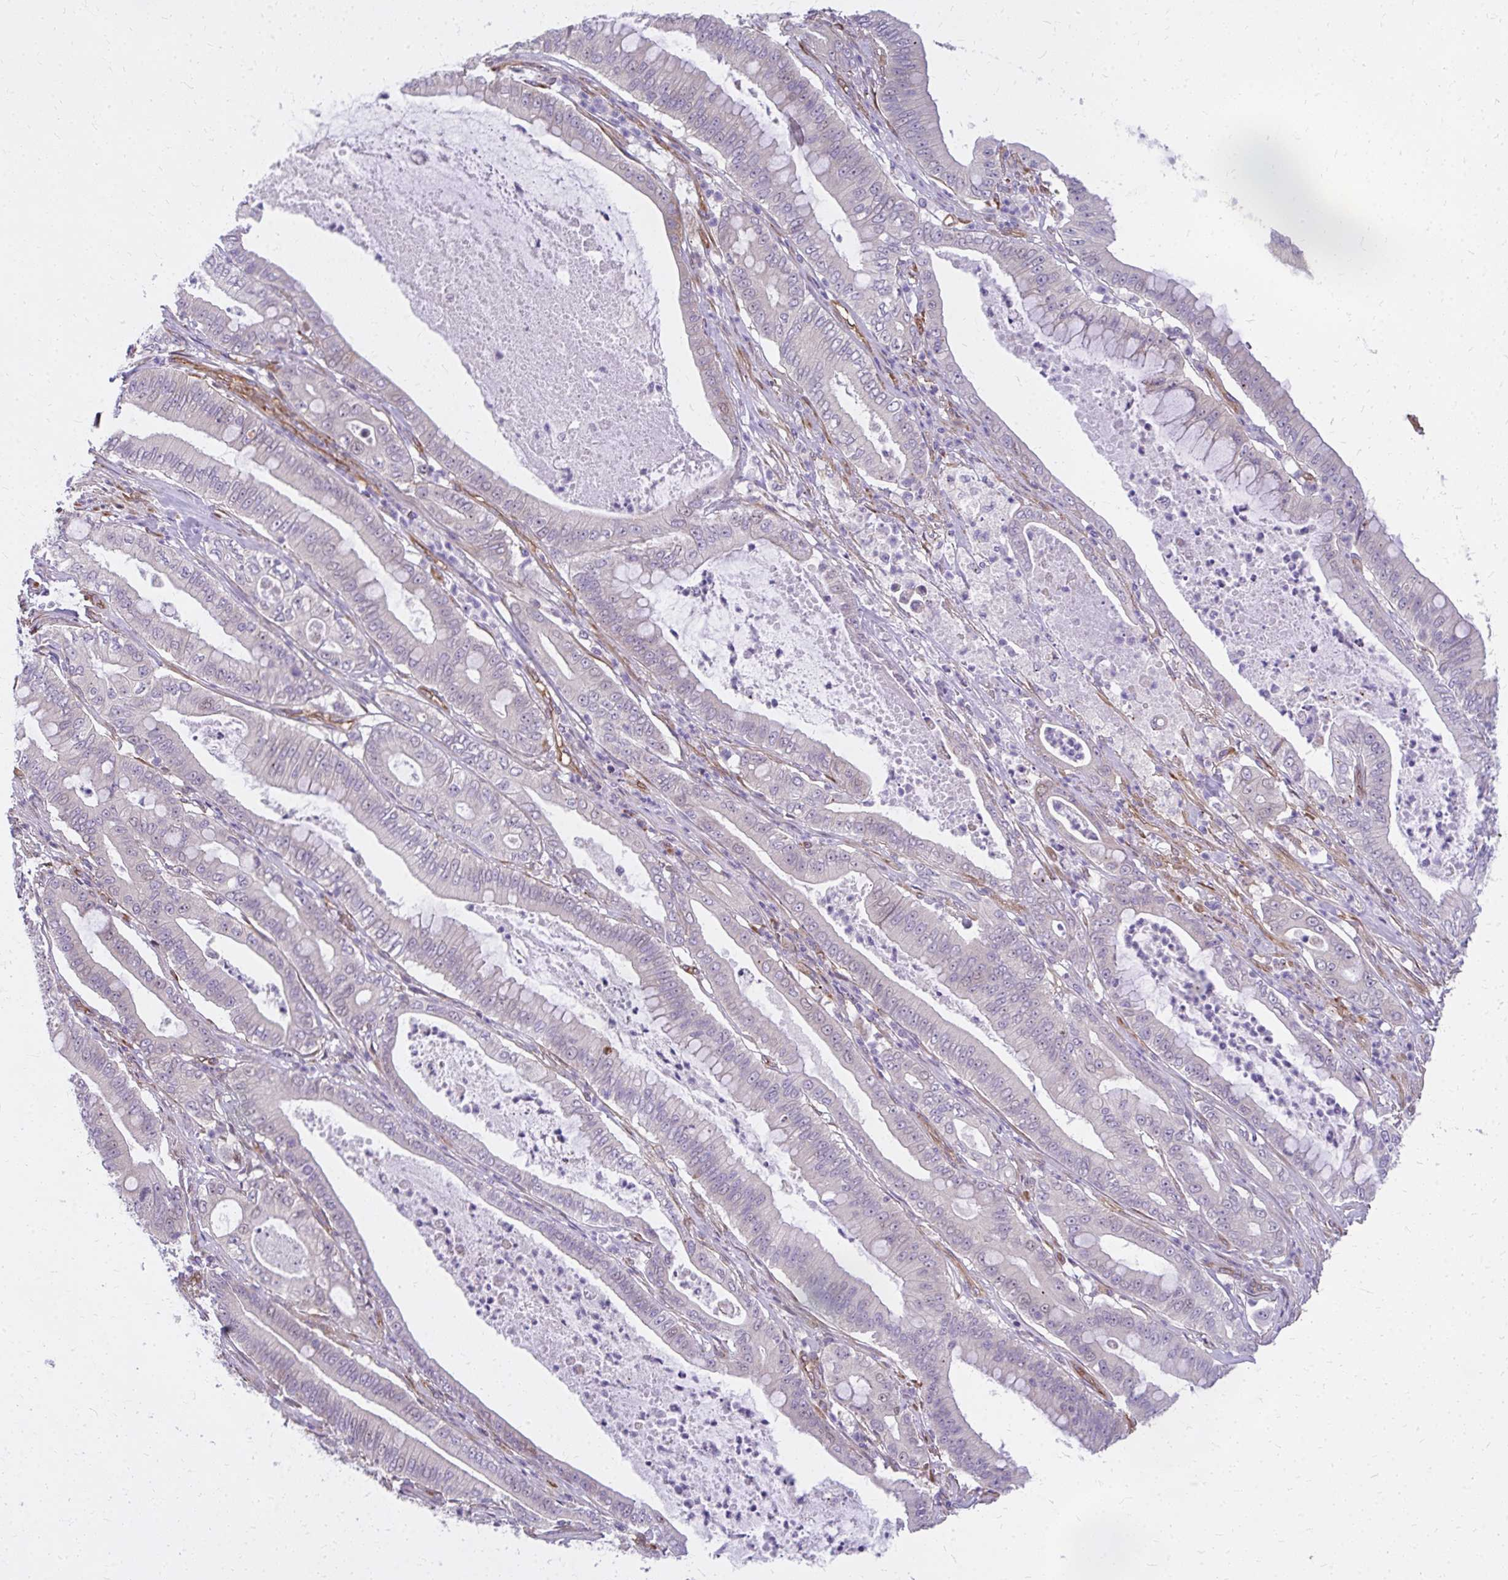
{"staining": {"intensity": "negative", "quantity": "none", "location": "none"}, "tissue": "pancreatic cancer", "cell_type": "Tumor cells", "image_type": "cancer", "snomed": [{"axis": "morphology", "description": "Adenocarcinoma, NOS"}, {"axis": "topography", "description": "Pancreas"}], "caption": "A micrograph of adenocarcinoma (pancreatic) stained for a protein exhibits no brown staining in tumor cells.", "gene": "RSKR", "patient": {"sex": "male", "age": 71}}